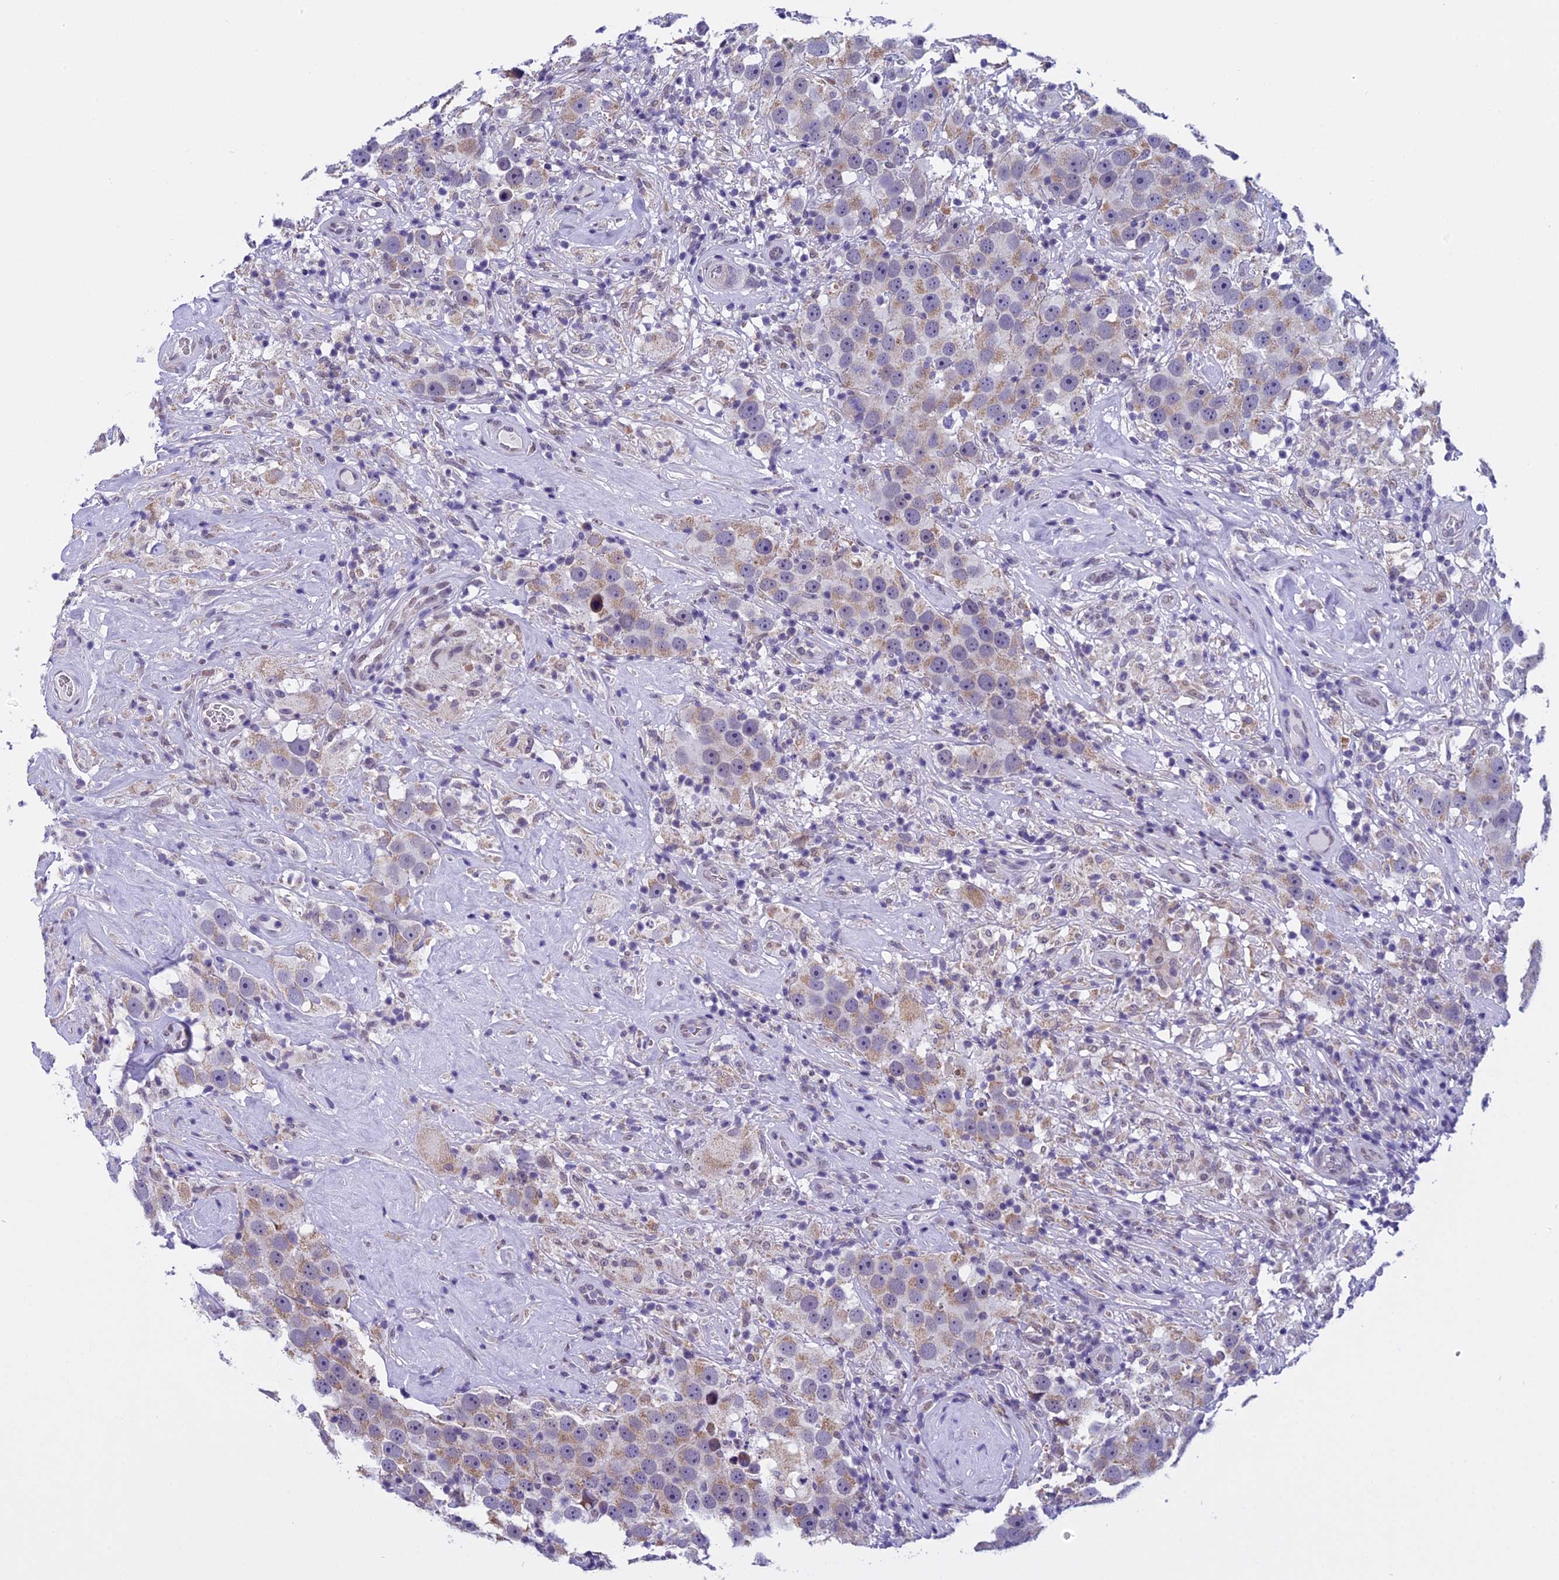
{"staining": {"intensity": "weak", "quantity": ">75%", "location": "cytoplasmic/membranous"}, "tissue": "testis cancer", "cell_type": "Tumor cells", "image_type": "cancer", "snomed": [{"axis": "morphology", "description": "Seminoma, NOS"}, {"axis": "topography", "description": "Testis"}], "caption": "A micrograph of human testis seminoma stained for a protein displays weak cytoplasmic/membranous brown staining in tumor cells.", "gene": "ZNF317", "patient": {"sex": "male", "age": 49}}